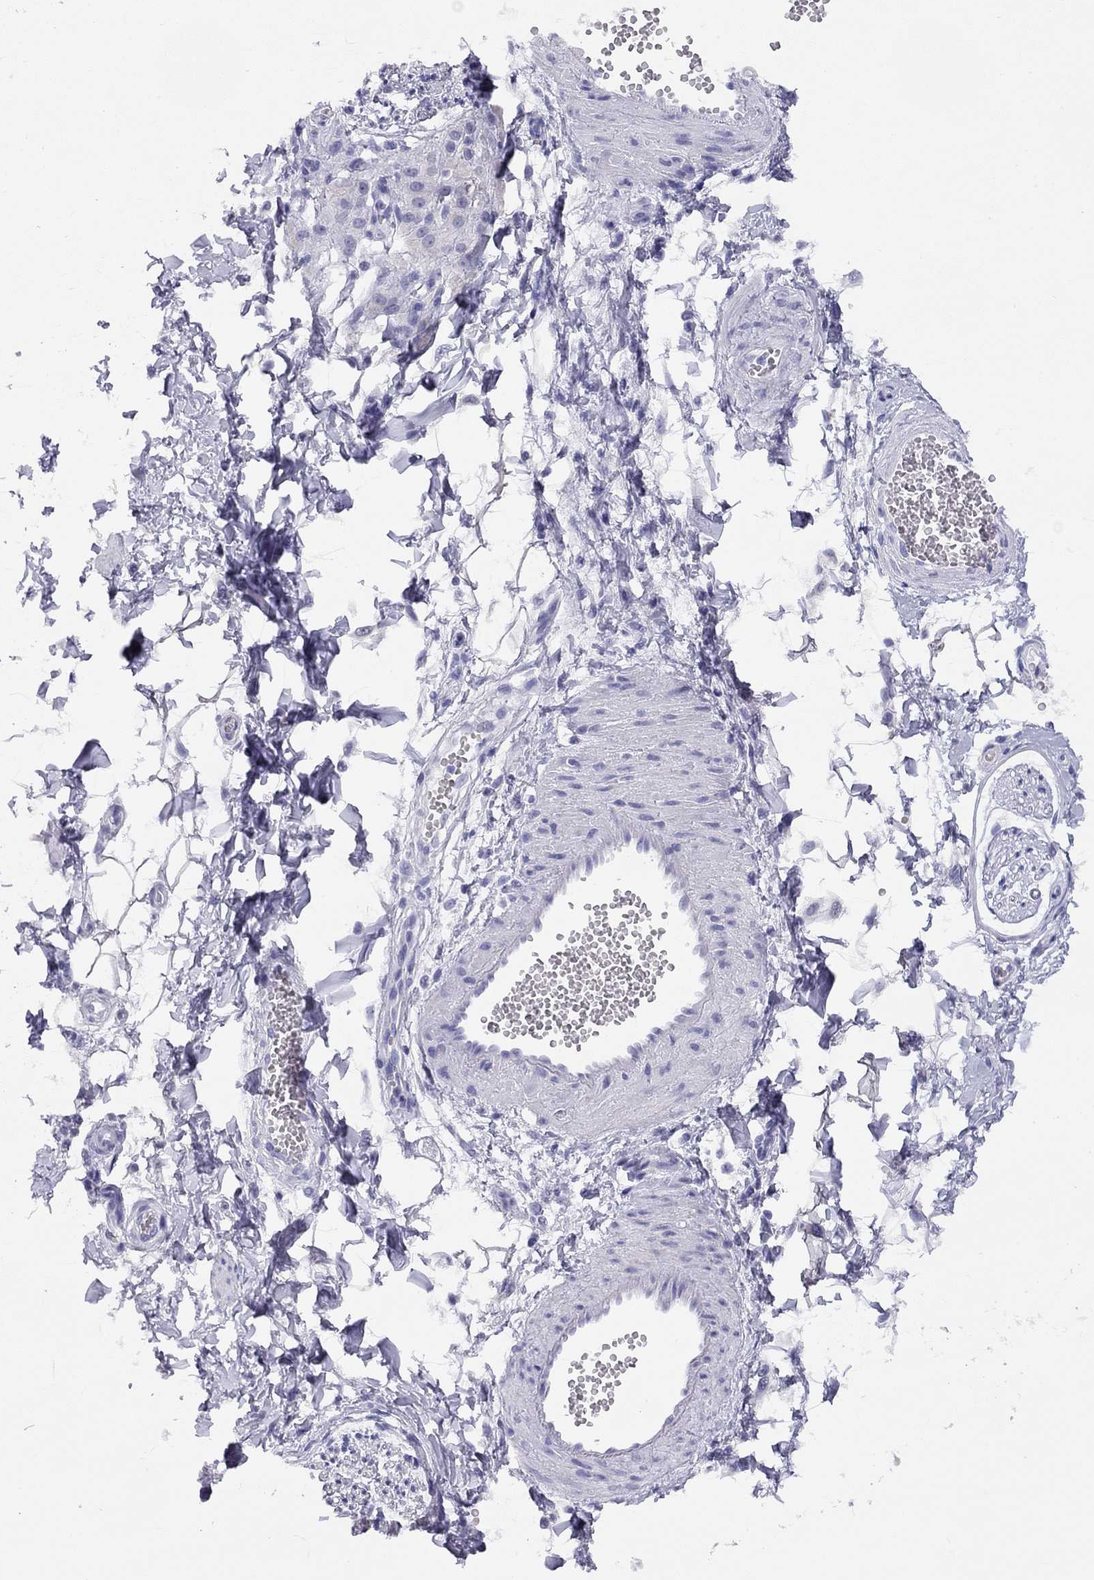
{"staining": {"intensity": "negative", "quantity": "none", "location": "none"}, "tissue": "adipose tissue", "cell_type": "Adipocytes", "image_type": "normal", "snomed": [{"axis": "morphology", "description": "Normal tissue, NOS"}, {"axis": "topography", "description": "Smooth muscle"}, {"axis": "topography", "description": "Peripheral nerve tissue"}], "caption": "This is a micrograph of immunohistochemistry (IHC) staining of normal adipose tissue, which shows no staining in adipocytes.", "gene": "LRIT2", "patient": {"sex": "male", "age": 22}}